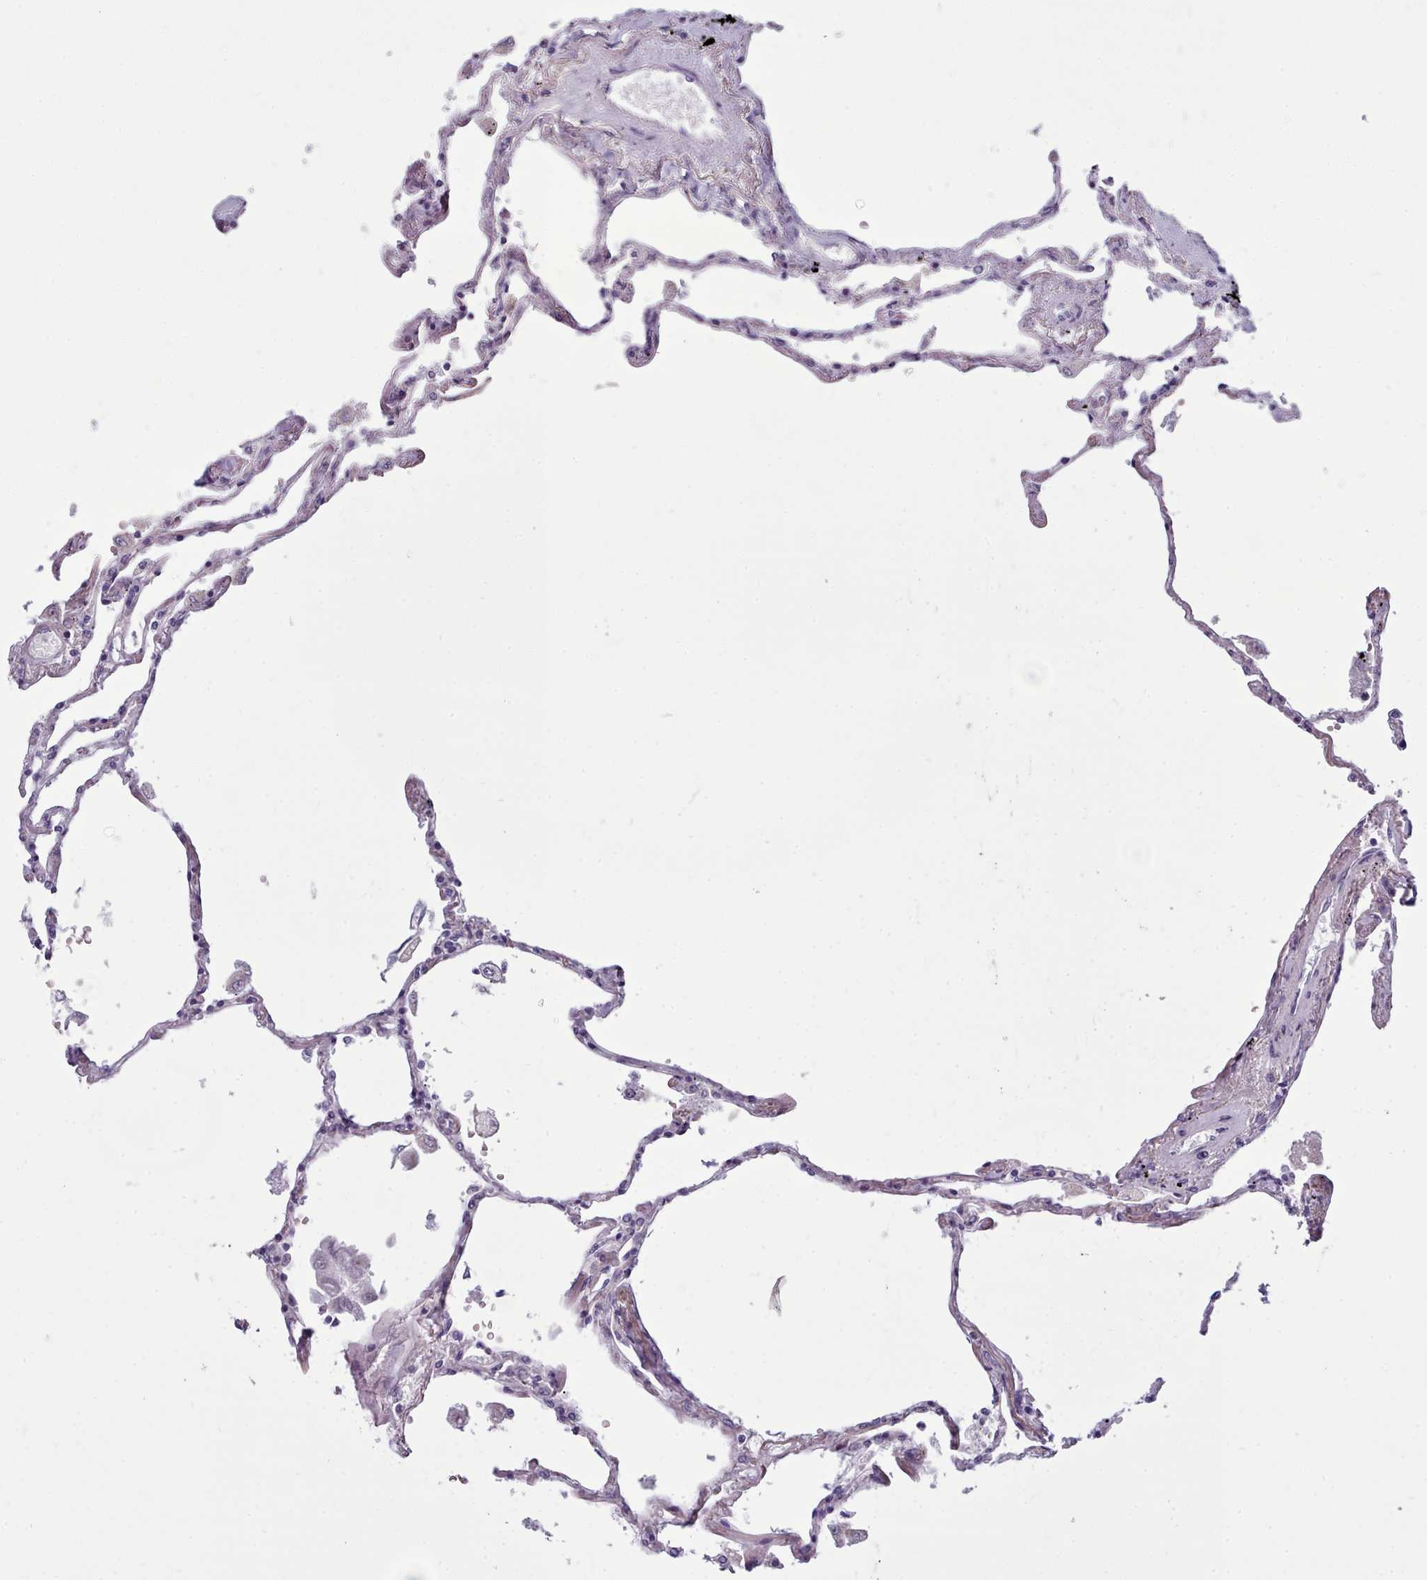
{"staining": {"intensity": "negative", "quantity": "none", "location": "none"}, "tissue": "lung", "cell_type": "Alveolar cells", "image_type": "normal", "snomed": [{"axis": "morphology", "description": "Normal tissue, NOS"}, {"axis": "topography", "description": "Lung"}], "caption": "This image is of normal lung stained with immunohistochemistry to label a protein in brown with the nuclei are counter-stained blue. There is no staining in alveolar cells.", "gene": "MYRFL", "patient": {"sex": "female", "age": 67}}